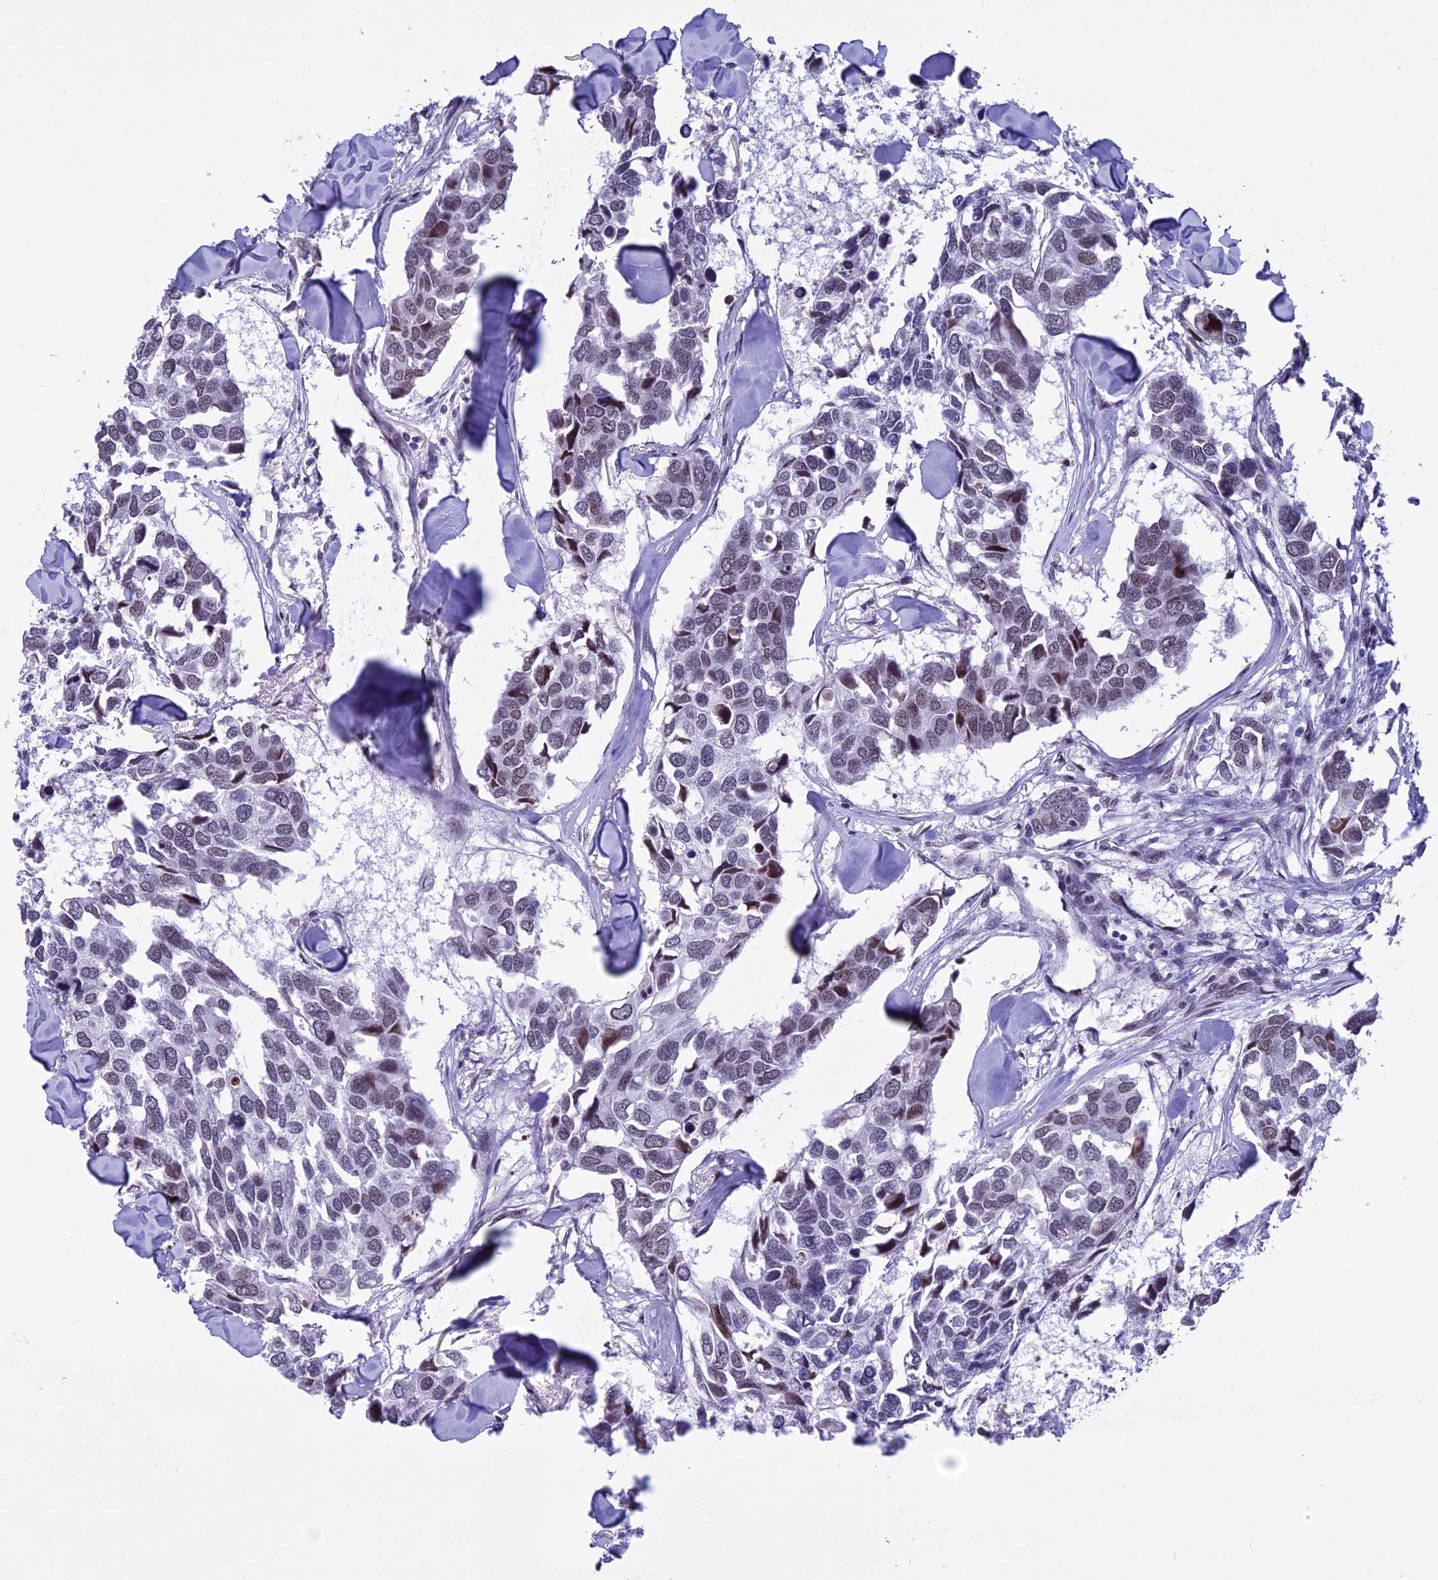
{"staining": {"intensity": "moderate", "quantity": "<25%", "location": "nuclear"}, "tissue": "breast cancer", "cell_type": "Tumor cells", "image_type": "cancer", "snomed": [{"axis": "morphology", "description": "Duct carcinoma"}, {"axis": "topography", "description": "Breast"}], "caption": "Immunohistochemistry (IHC) of human infiltrating ductal carcinoma (breast) shows low levels of moderate nuclear expression in about <25% of tumor cells.", "gene": "NIPBL", "patient": {"sex": "female", "age": 83}}